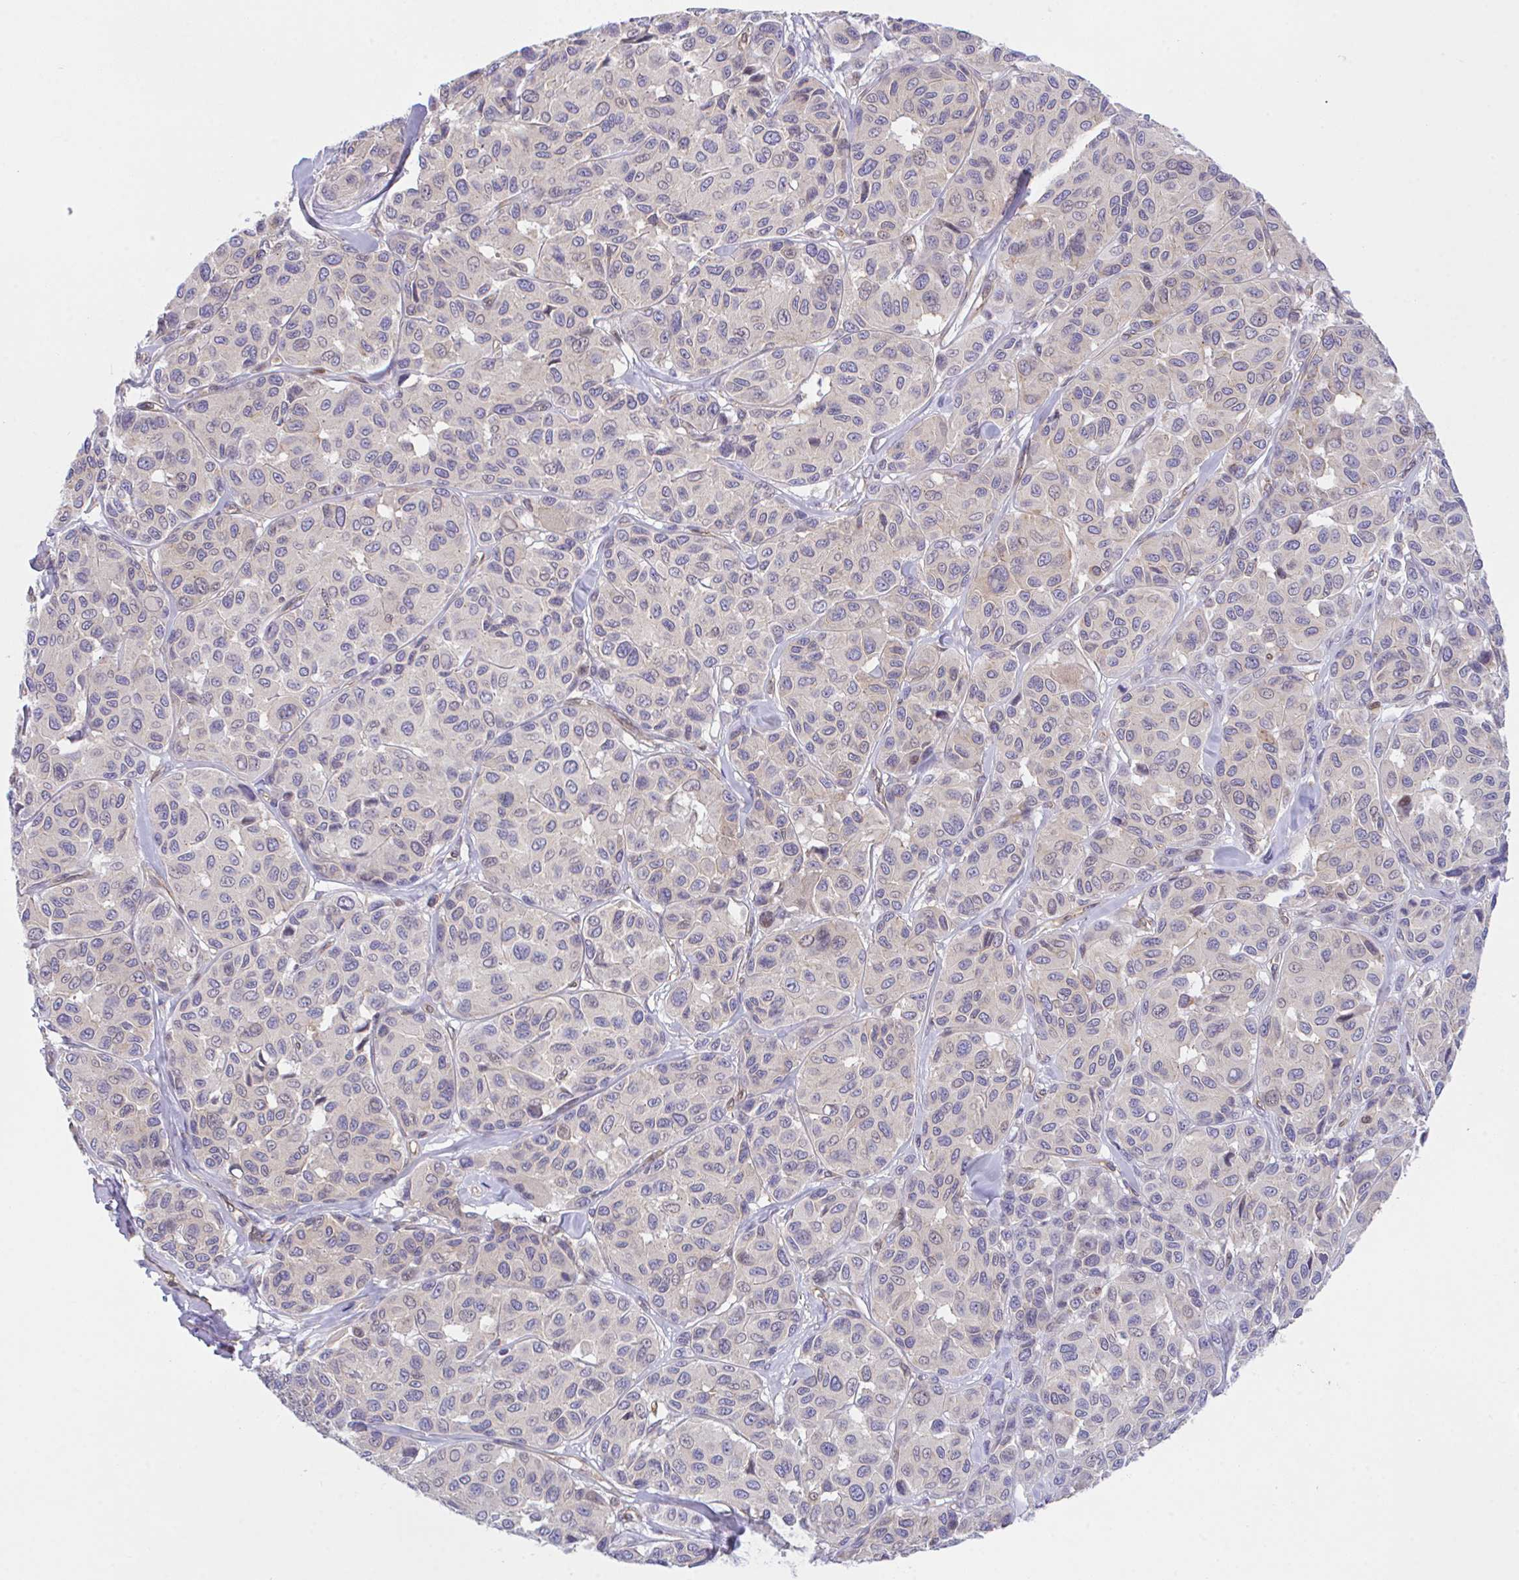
{"staining": {"intensity": "weak", "quantity": "<25%", "location": "cytoplasmic/membranous"}, "tissue": "melanoma", "cell_type": "Tumor cells", "image_type": "cancer", "snomed": [{"axis": "morphology", "description": "Malignant melanoma, NOS"}, {"axis": "topography", "description": "Skin"}], "caption": "Immunohistochemical staining of human melanoma exhibits no significant expression in tumor cells.", "gene": "ZBED3", "patient": {"sex": "female", "age": 66}}